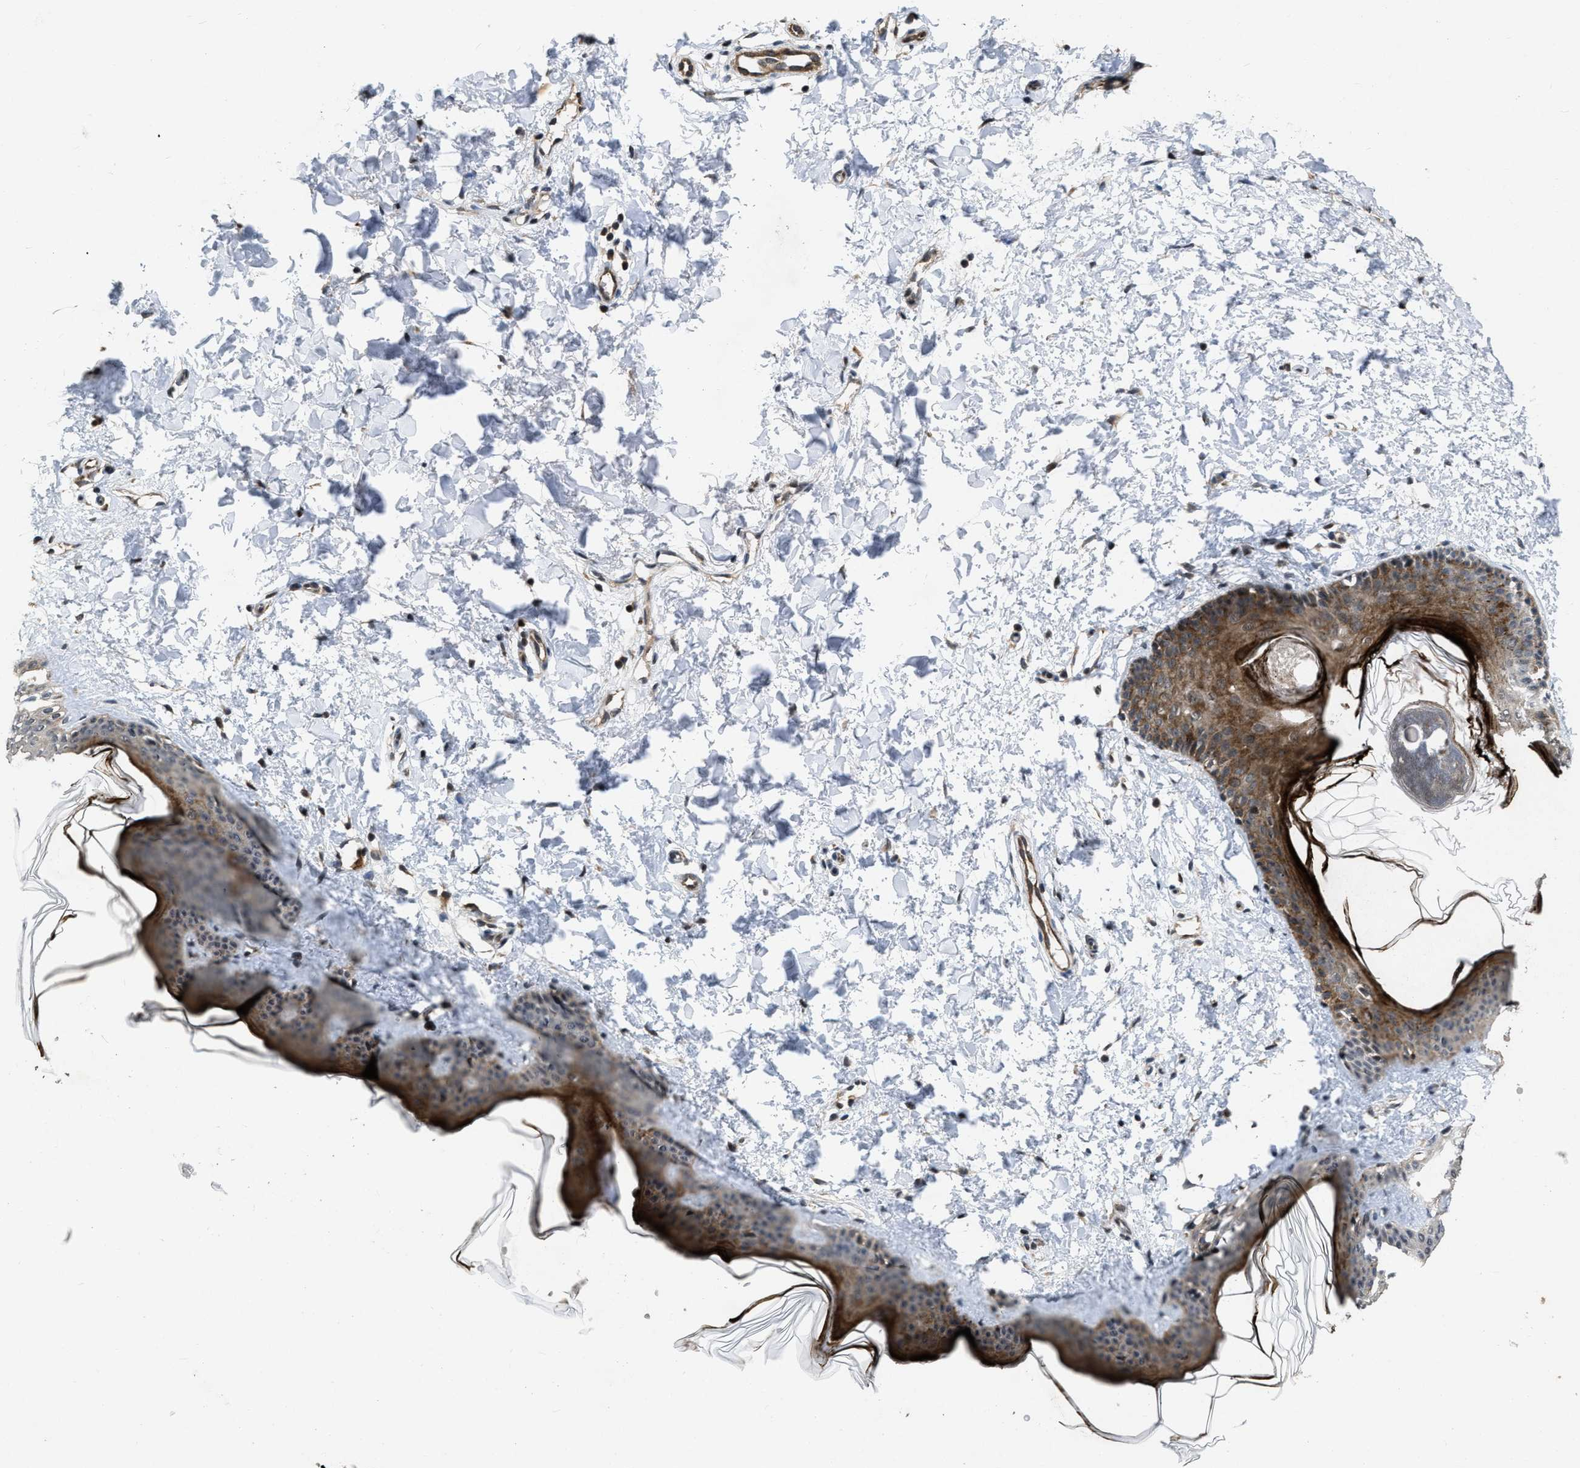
{"staining": {"intensity": "weak", "quantity": ">75%", "location": "cytoplasmic/membranous,nuclear"}, "tissue": "skin", "cell_type": "Fibroblasts", "image_type": "normal", "snomed": [{"axis": "morphology", "description": "Normal tissue, NOS"}, {"axis": "topography", "description": "Skin"}], "caption": "IHC image of unremarkable human skin stained for a protein (brown), which shows low levels of weak cytoplasmic/membranous,nuclear expression in about >75% of fibroblasts.", "gene": "ZNHIT1", "patient": {"sex": "female", "age": 17}}